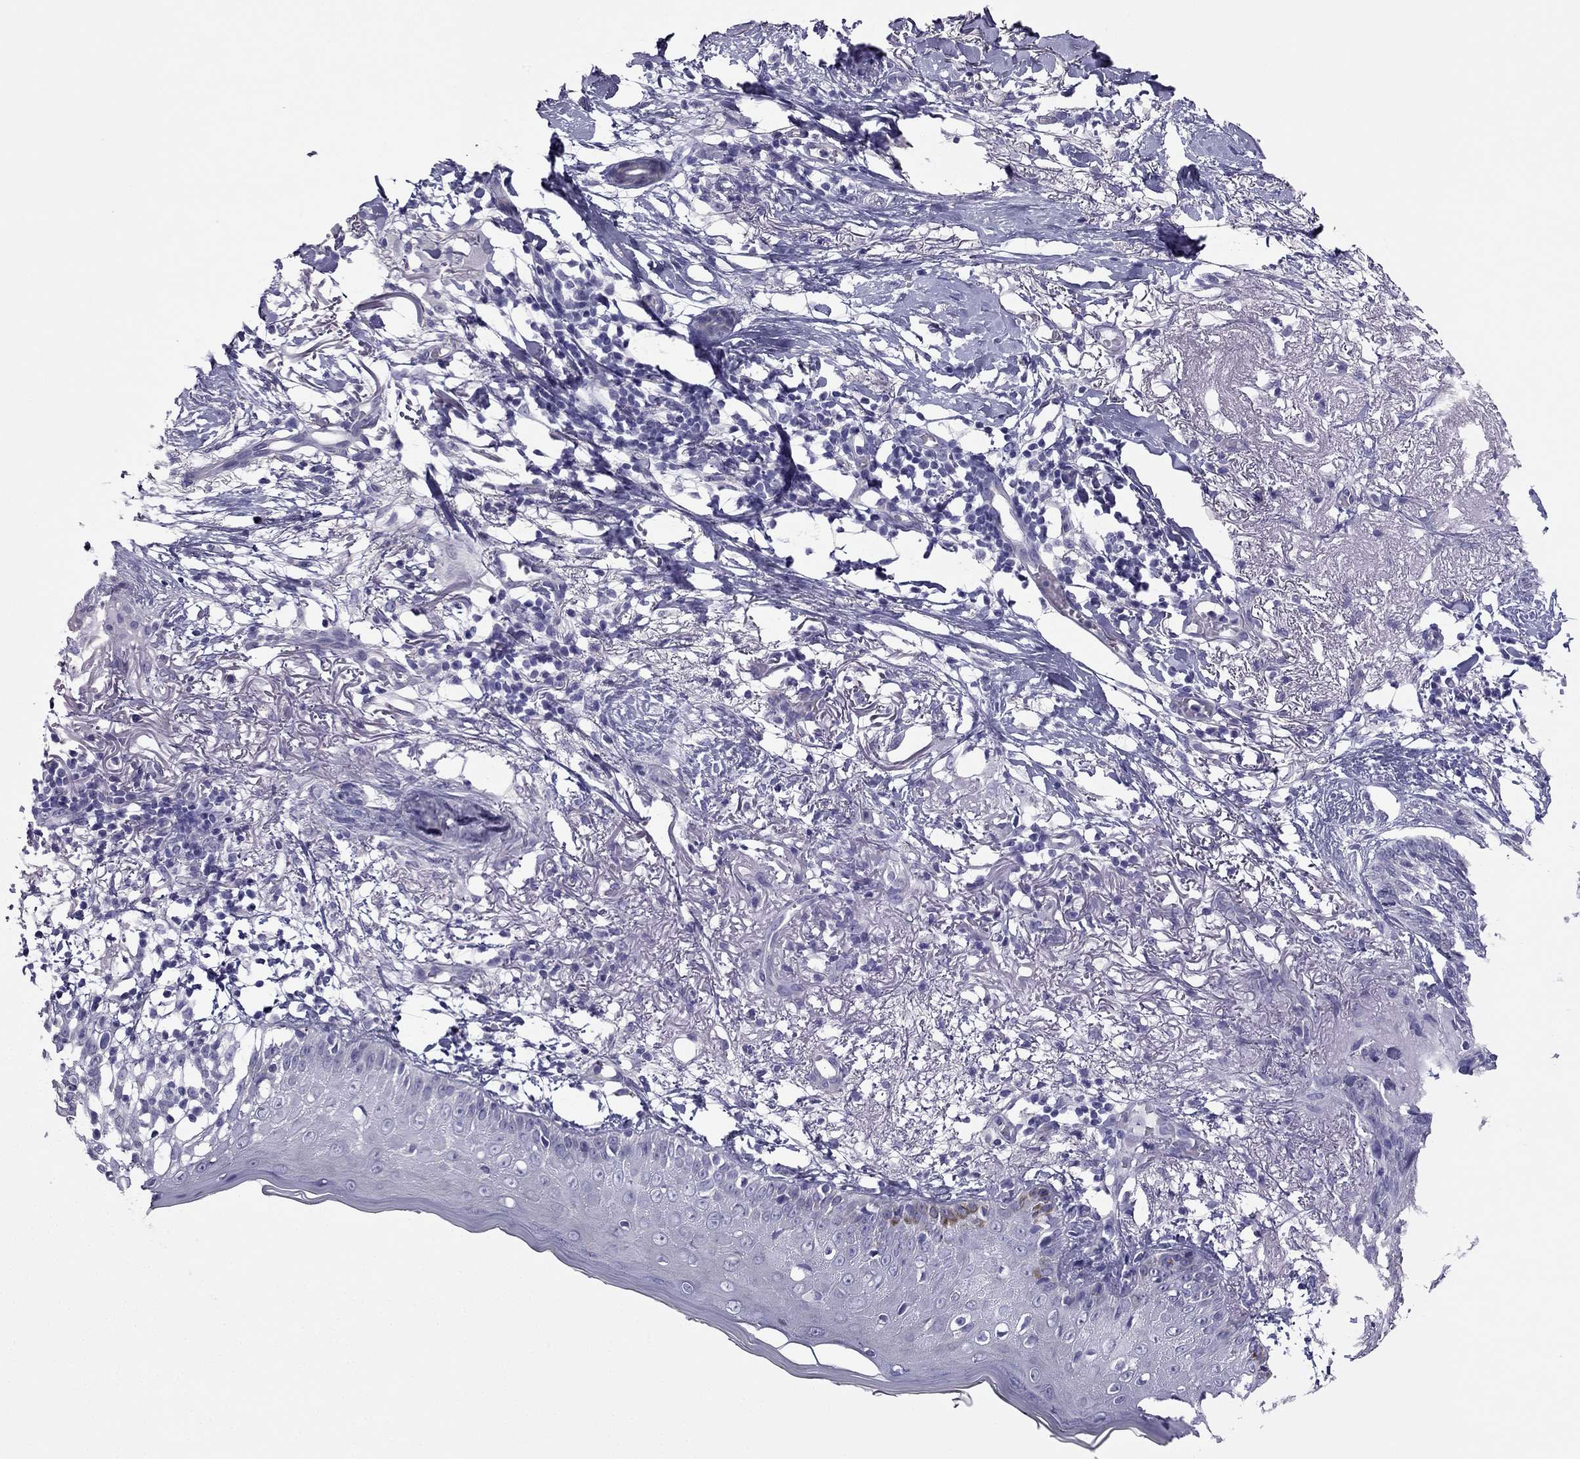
{"staining": {"intensity": "negative", "quantity": "none", "location": "none"}, "tissue": "skin cancer", "cell_type": "Tumor cells", "image_type": "cancer", "snomed": [{"axis": "morphology", "description": "Normal tissue, NOS"}, {"axis": "morphology", "description": "Basal cell carcinoma"}, {"axis": "topography", "description": "Skin"}], "caption": "This histopathology image is of skin cancer stained with IHC to label a protein in brown with the nuclei are counter-stained blue. There is no positivity in tumor cells. The staining is performed using DAB brown chromogen with nuclei counter-stained in using hematoxylin.", "gene": "PDE6A", "patient": {"sex": "male", "age": 84}}